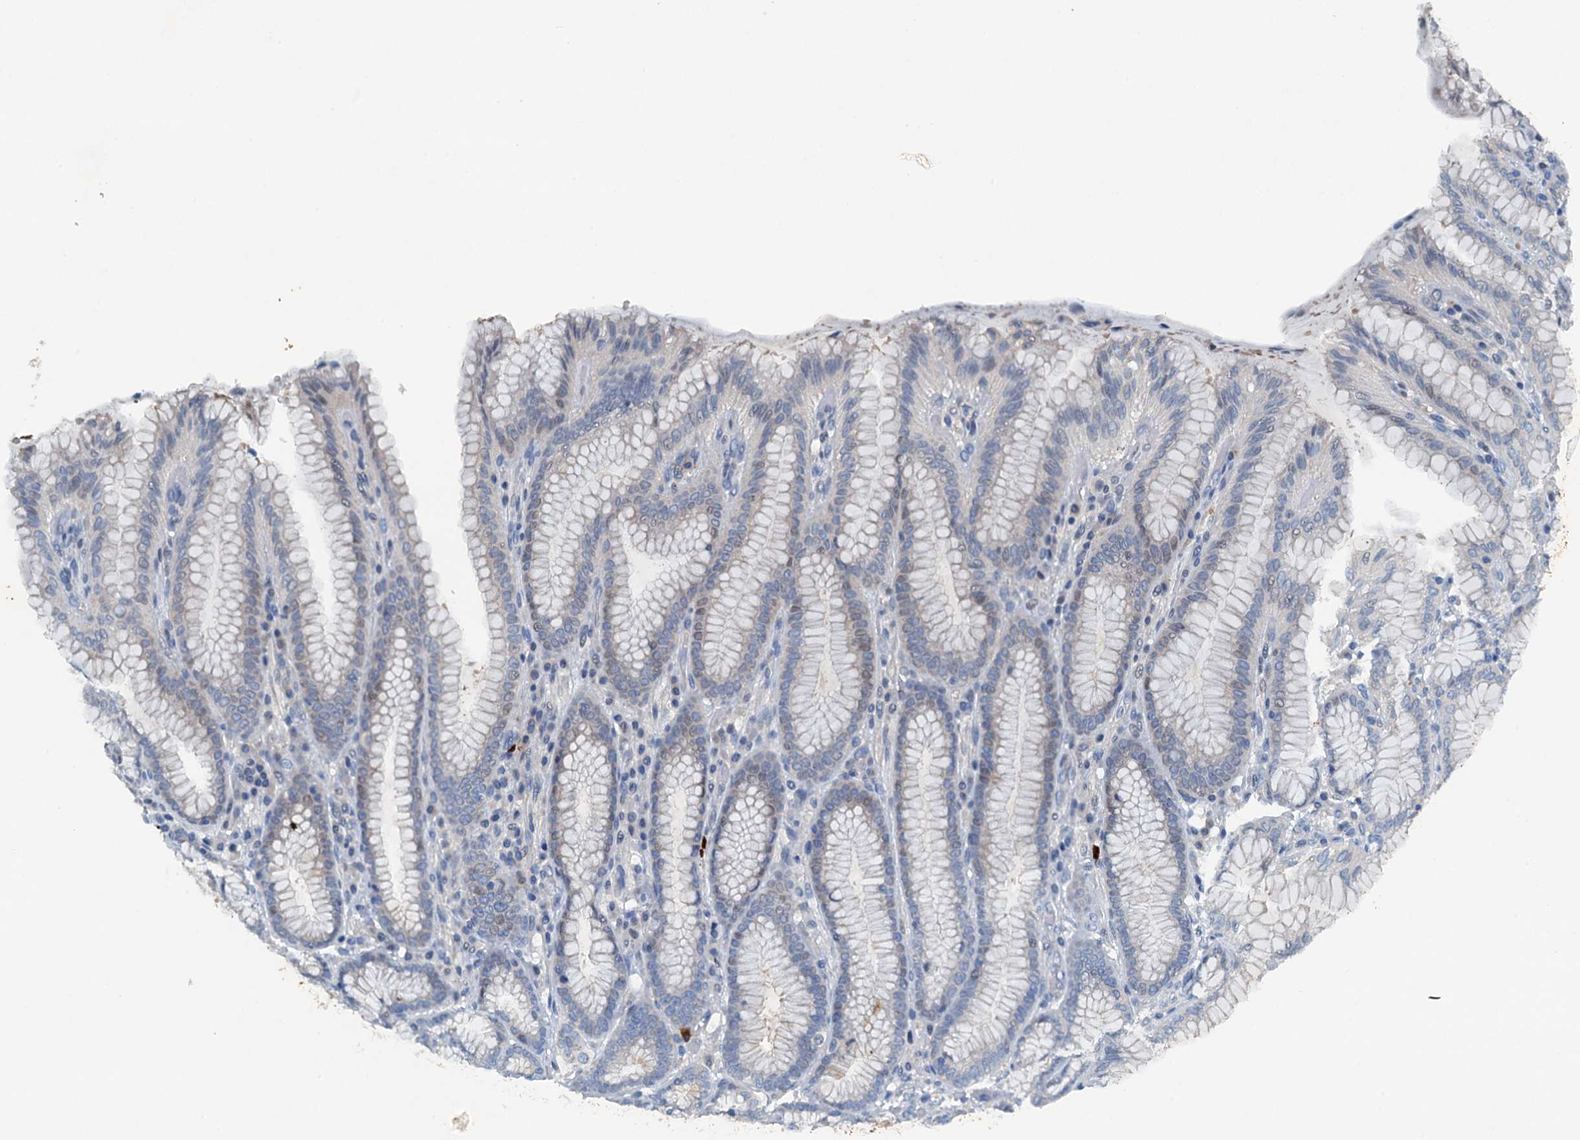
{"staining": {"intensity": "strong", "quantity": "<25%", "location": "cytoplasmic/membranous"}, "tissue": "stomach", "cell_type": "Glandular cells", "image_type": "normal", "snomed": [{"axis": "morphology", "description": "Normal tissue, NOS"}, {"axis": "topography", "description": "Stomach, upper"}, {"axis": "topography", "description": "Stomach, lower"}], "caption": "Protein expression analysis of benign human stomach reveals strong cytoplasmic/membranous expression in about <25% of glandular cells. The protein of interest is shown in brown color, while the nuclei are stained blue.", "gene": "CBLIF", "patient": {"sex": "female", "age": 76}}